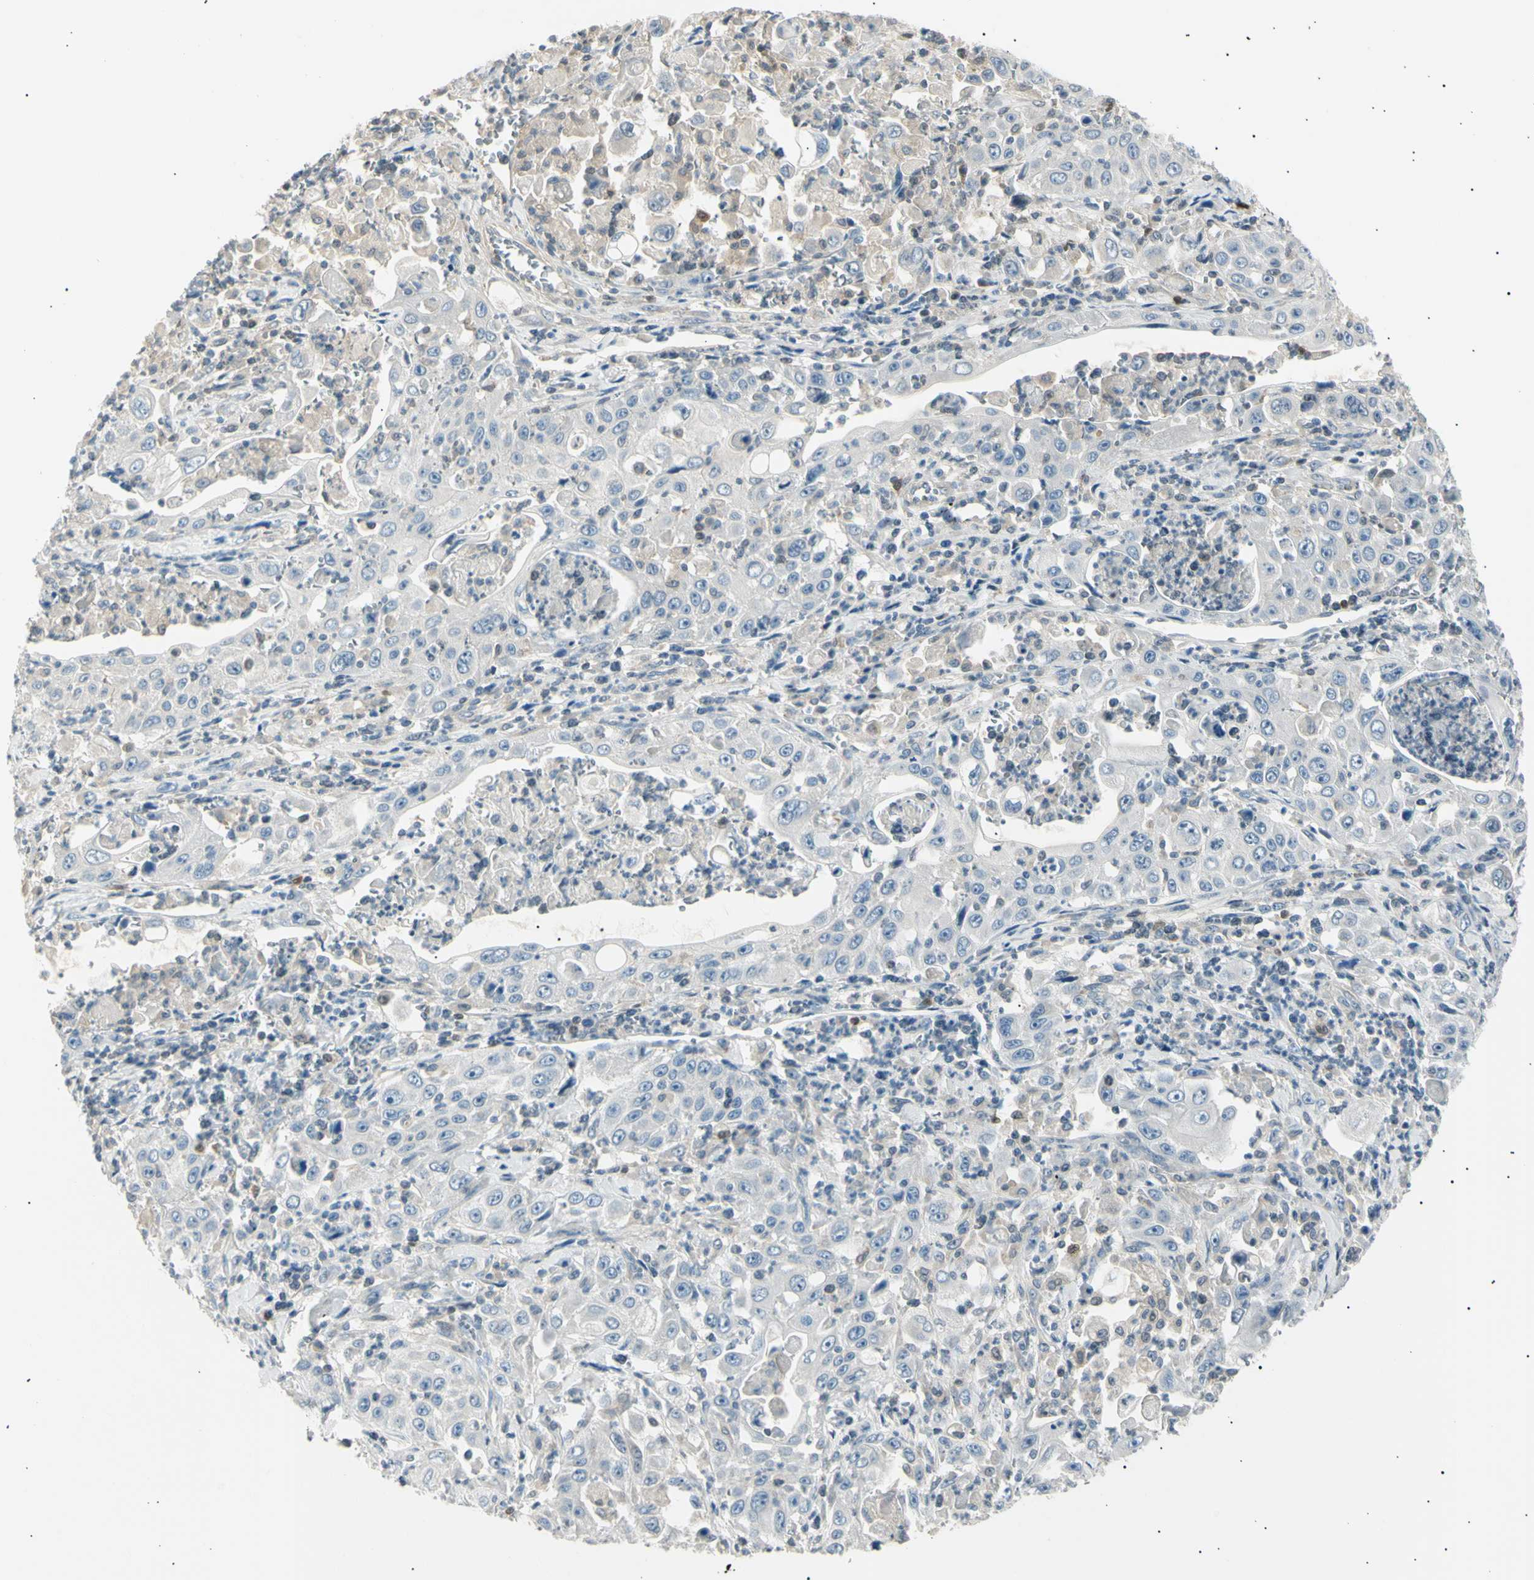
{"staining": {"intensity": "negative", "quantity": "none", "location": "none"}, "tissue": "pancreatic cancer", "cell_type": "Tumor cells", "image_type": "cancer", "snomed": [{"axis": "morphology", "description": "Adenocarcinoma, NOS"}, {"axis": "topography", "description": "Pancreas"}], "caption": "DAB immunohistochemical staining of pancreatic adenocarcinoma demonstrates no significant staining in tumor cells. Nuclei are stained in blue.", "gene": "LHPP", "patient": {"sex": "male", "age": 70}}